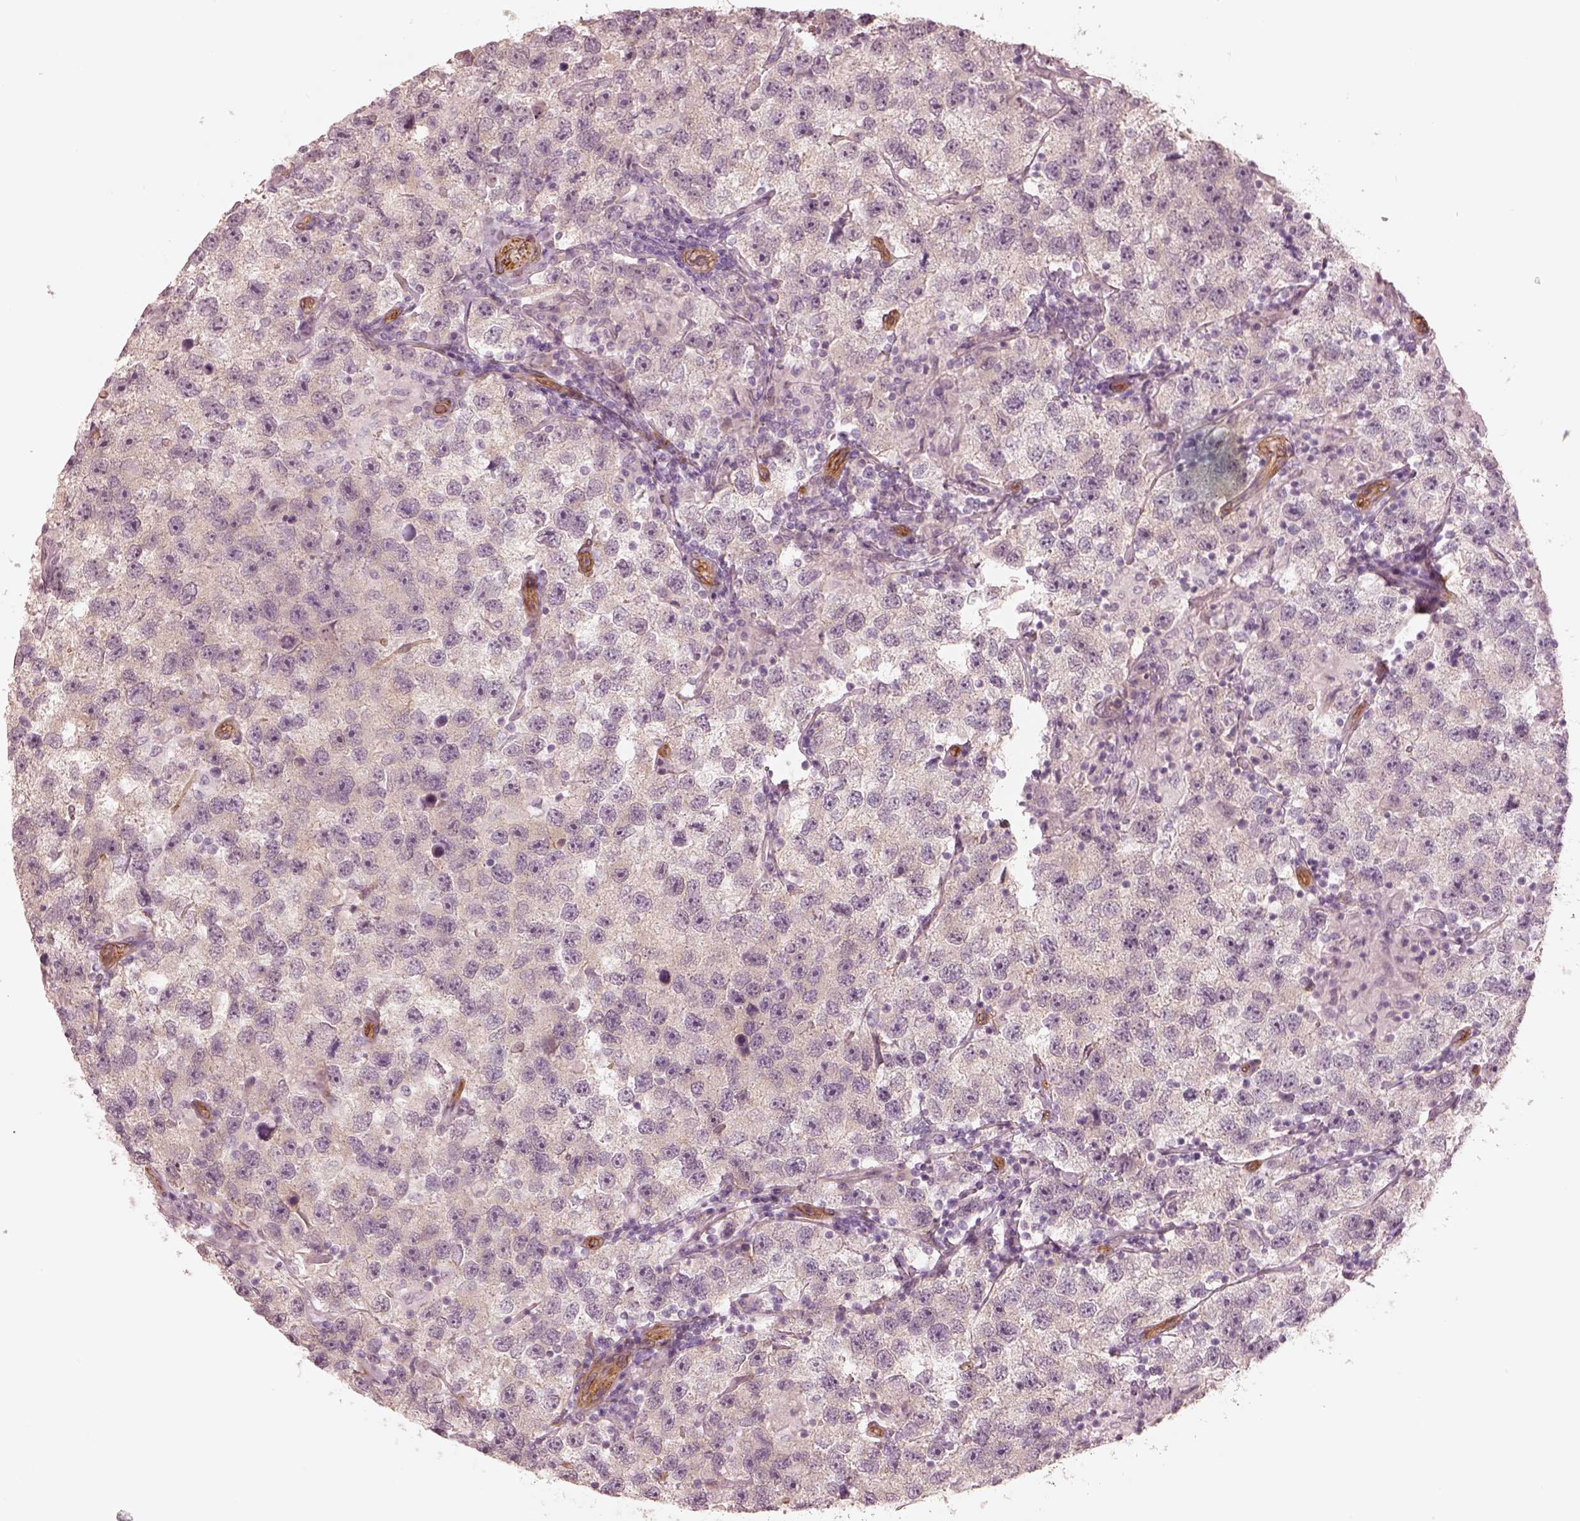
{"staining": {"intensity": "negative", "quantity": "none", "location": "none"}, "tissue": "testis cancer", "cell_type": "Tumor cells", "image_type": "cancer", "snomed": [{"axis": "morphology", "description": "Seminoma, NOS"}, {"axis": "topography", "description": "Testis"}], "caption": "The photomicrograph demonstrates no significant positivity in tumor cells of testis cancer (seminoma).", "gene": "CRYM", "patient": {"sex": "male", "age": 26}}